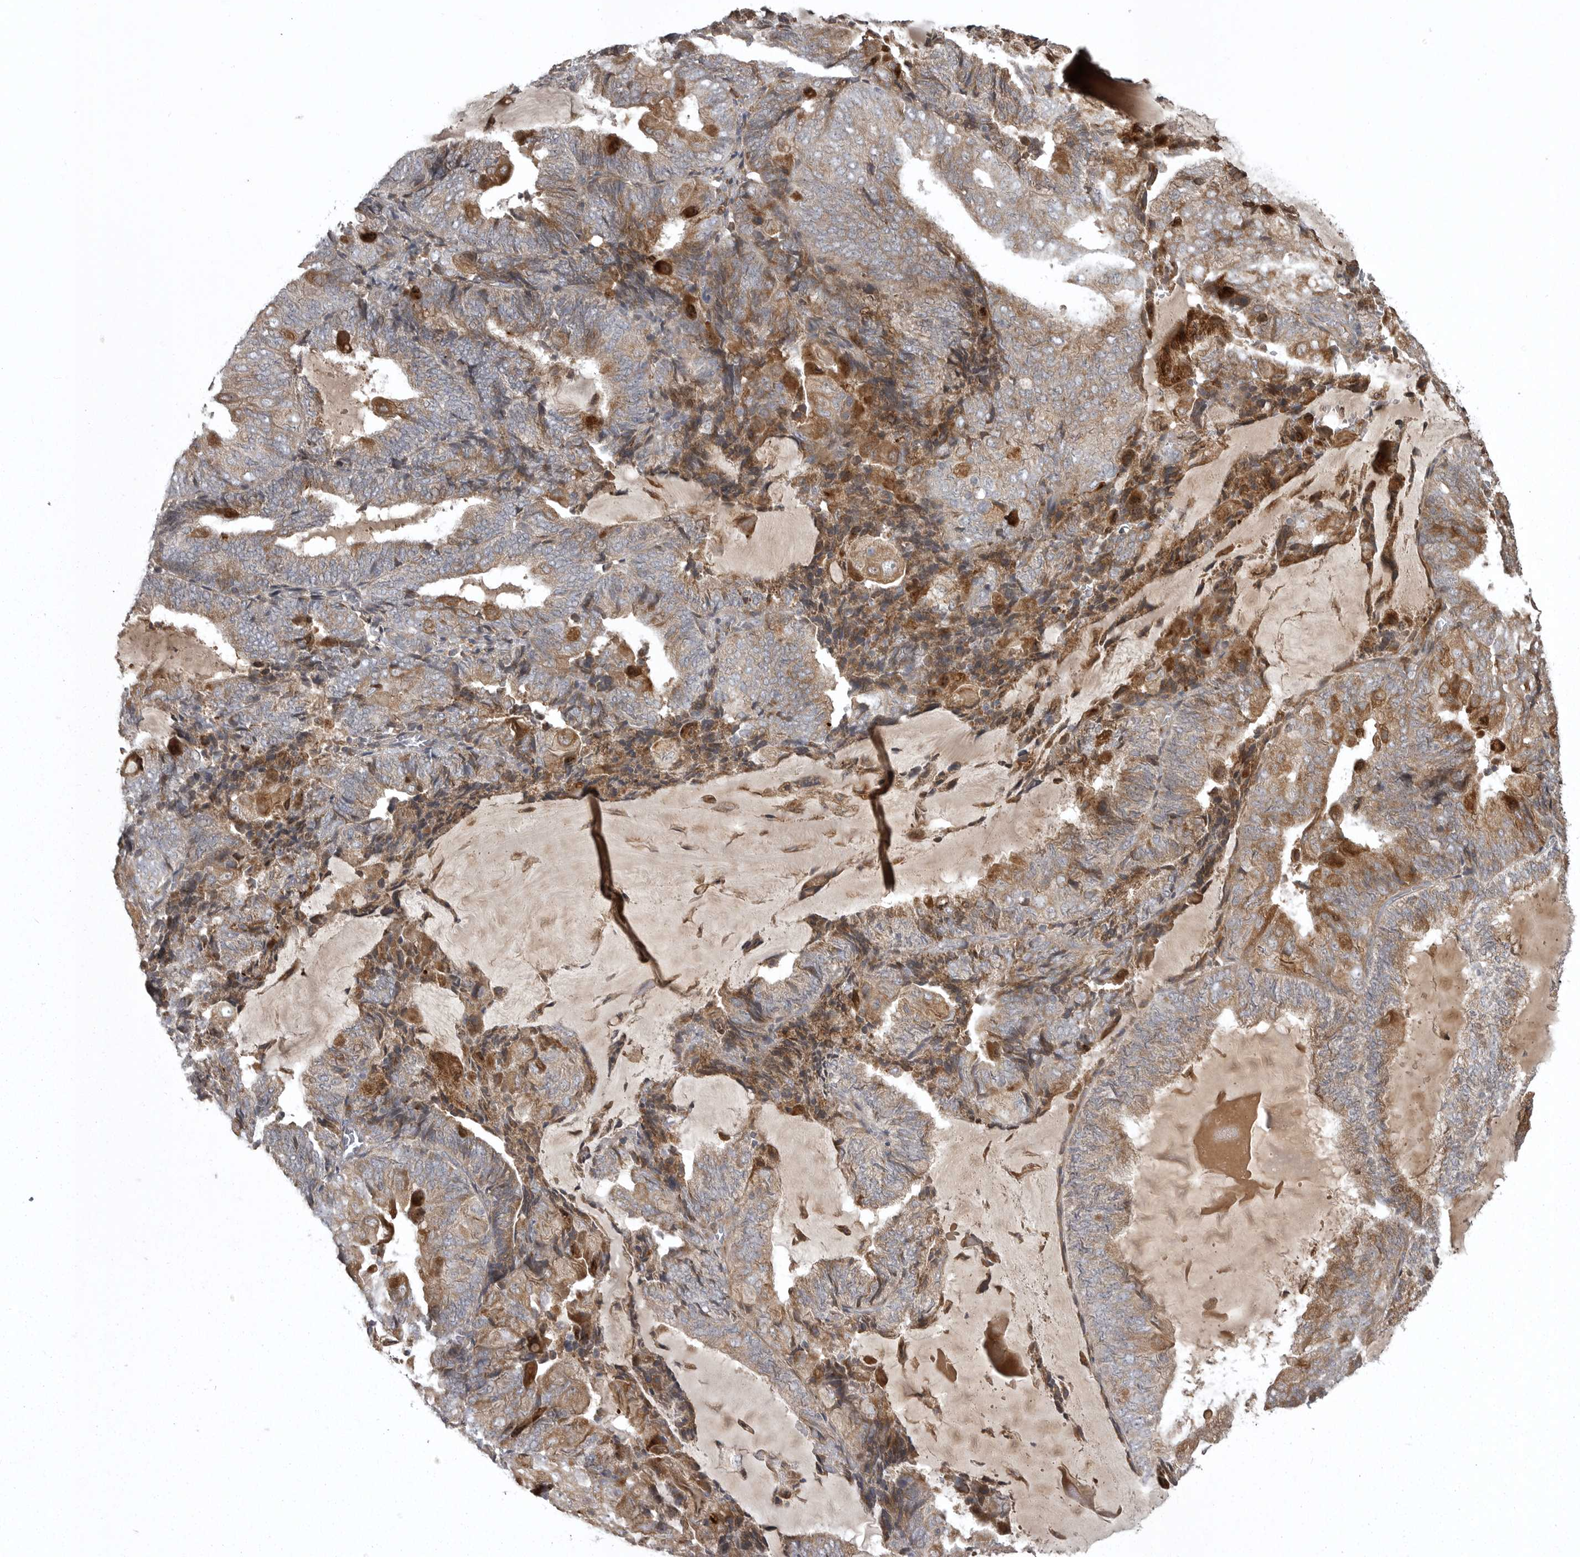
{"staining": {"intensity": "moderate", "quantity": "25%-75%", "location": "cytoplasmic/membranous"}, "tissue": "endometrial cancer", "cell_type": "Tumor cells", "image_type": "cancer", "snomed": [{"axis": "morphology", "description": "Adenocarcinoma, NOS"}, {"axis": "topography", "description": "Endometrium"}], "caption": "This histopathology image displays immunohistochemistry staining of human adenocarcinoma (endometrial), with medium moderate cytoplasmic/membranous staining in about 25%-75% of tumor cells.", "gene": "GPR31", "patient": {"sex": "female", "age": 81}}